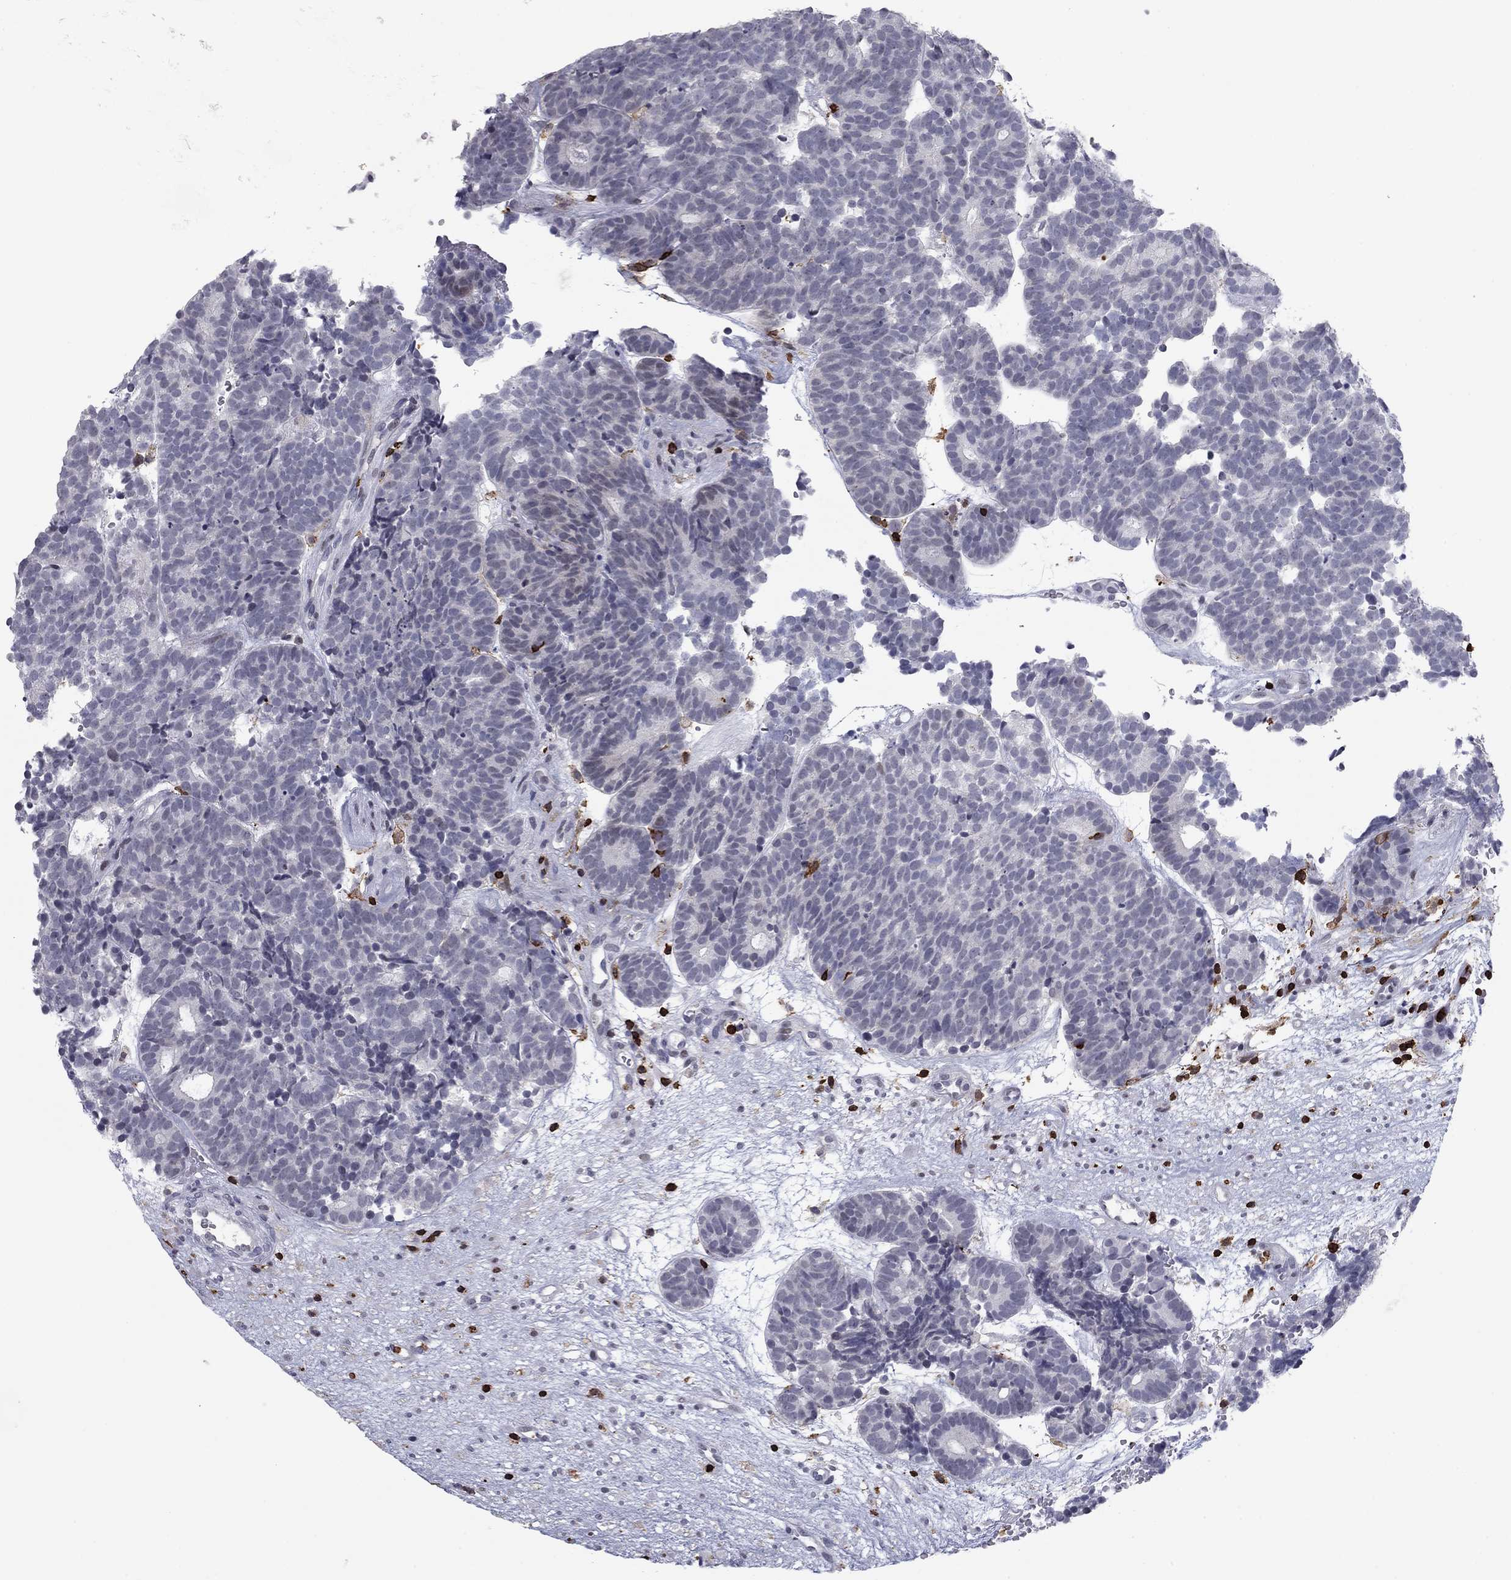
{"staining": {"intensity": "negative", "quantity": "none", "location": "none"}, "tissue": "head and neck cancer", "cell_type": "Tumor cells", "image_type": "cancer", "snomed": [{"axis": "morphology", "description": "Adenocarcinoma, NOS"}, {"axis": "topography", "description": "Head-Neck"}], "caption": "Immunohistochemistry histopathology image of head and neck adenocarcinoma stained for a protein (brown), which displays no expression in tumor cells. (Stains: DAB immunohistochemistry (IHC) with hematoxylin counter stain, Microscopy: brightfield microscopy at high magnification).", "gene": "ARHGAP27", "patient": {"sex": "female", "age": 81}}